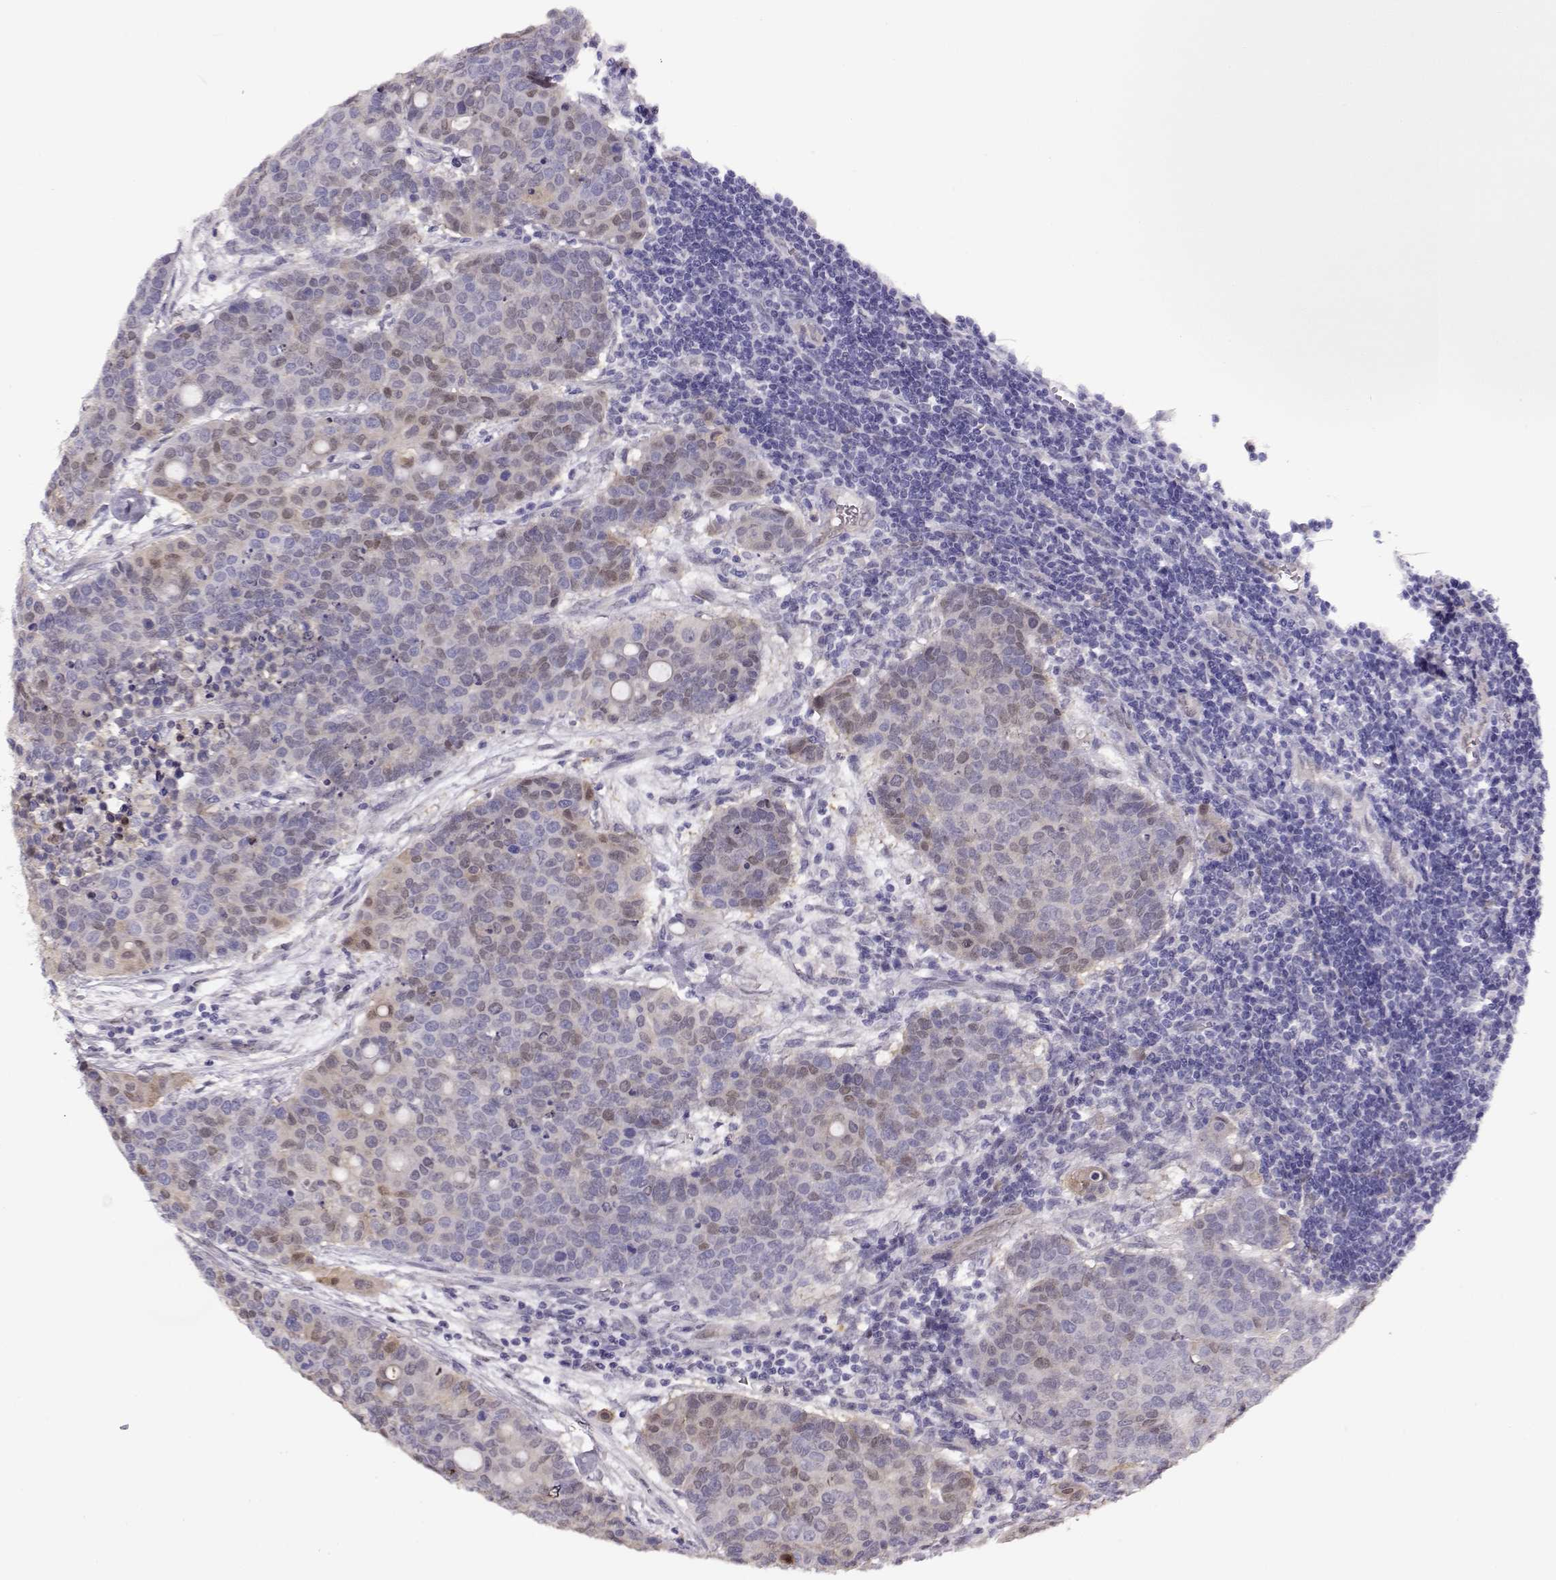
{"staining": {"intensity": "weak", "quantity": "<25%", "location": "nuclear"}, "tissue": "carcinoid", "cell_type": "Tumor cells", "image_type": "cancer", "snomed": [{"axis": "morphology", "description": "Carcinoid, malignant, NOS"}, {"axis": "topography", "description": "Colon"}], "caption": "IHC micrograph of neoplastic tissue: carcinoid (malignant) stained with DAB (3,3'-diaminobenzidine) demonstrates no significant protein staining in tumor cells.", "gene": "CCR8", "patient": {"sex": "male", "age": 81}}